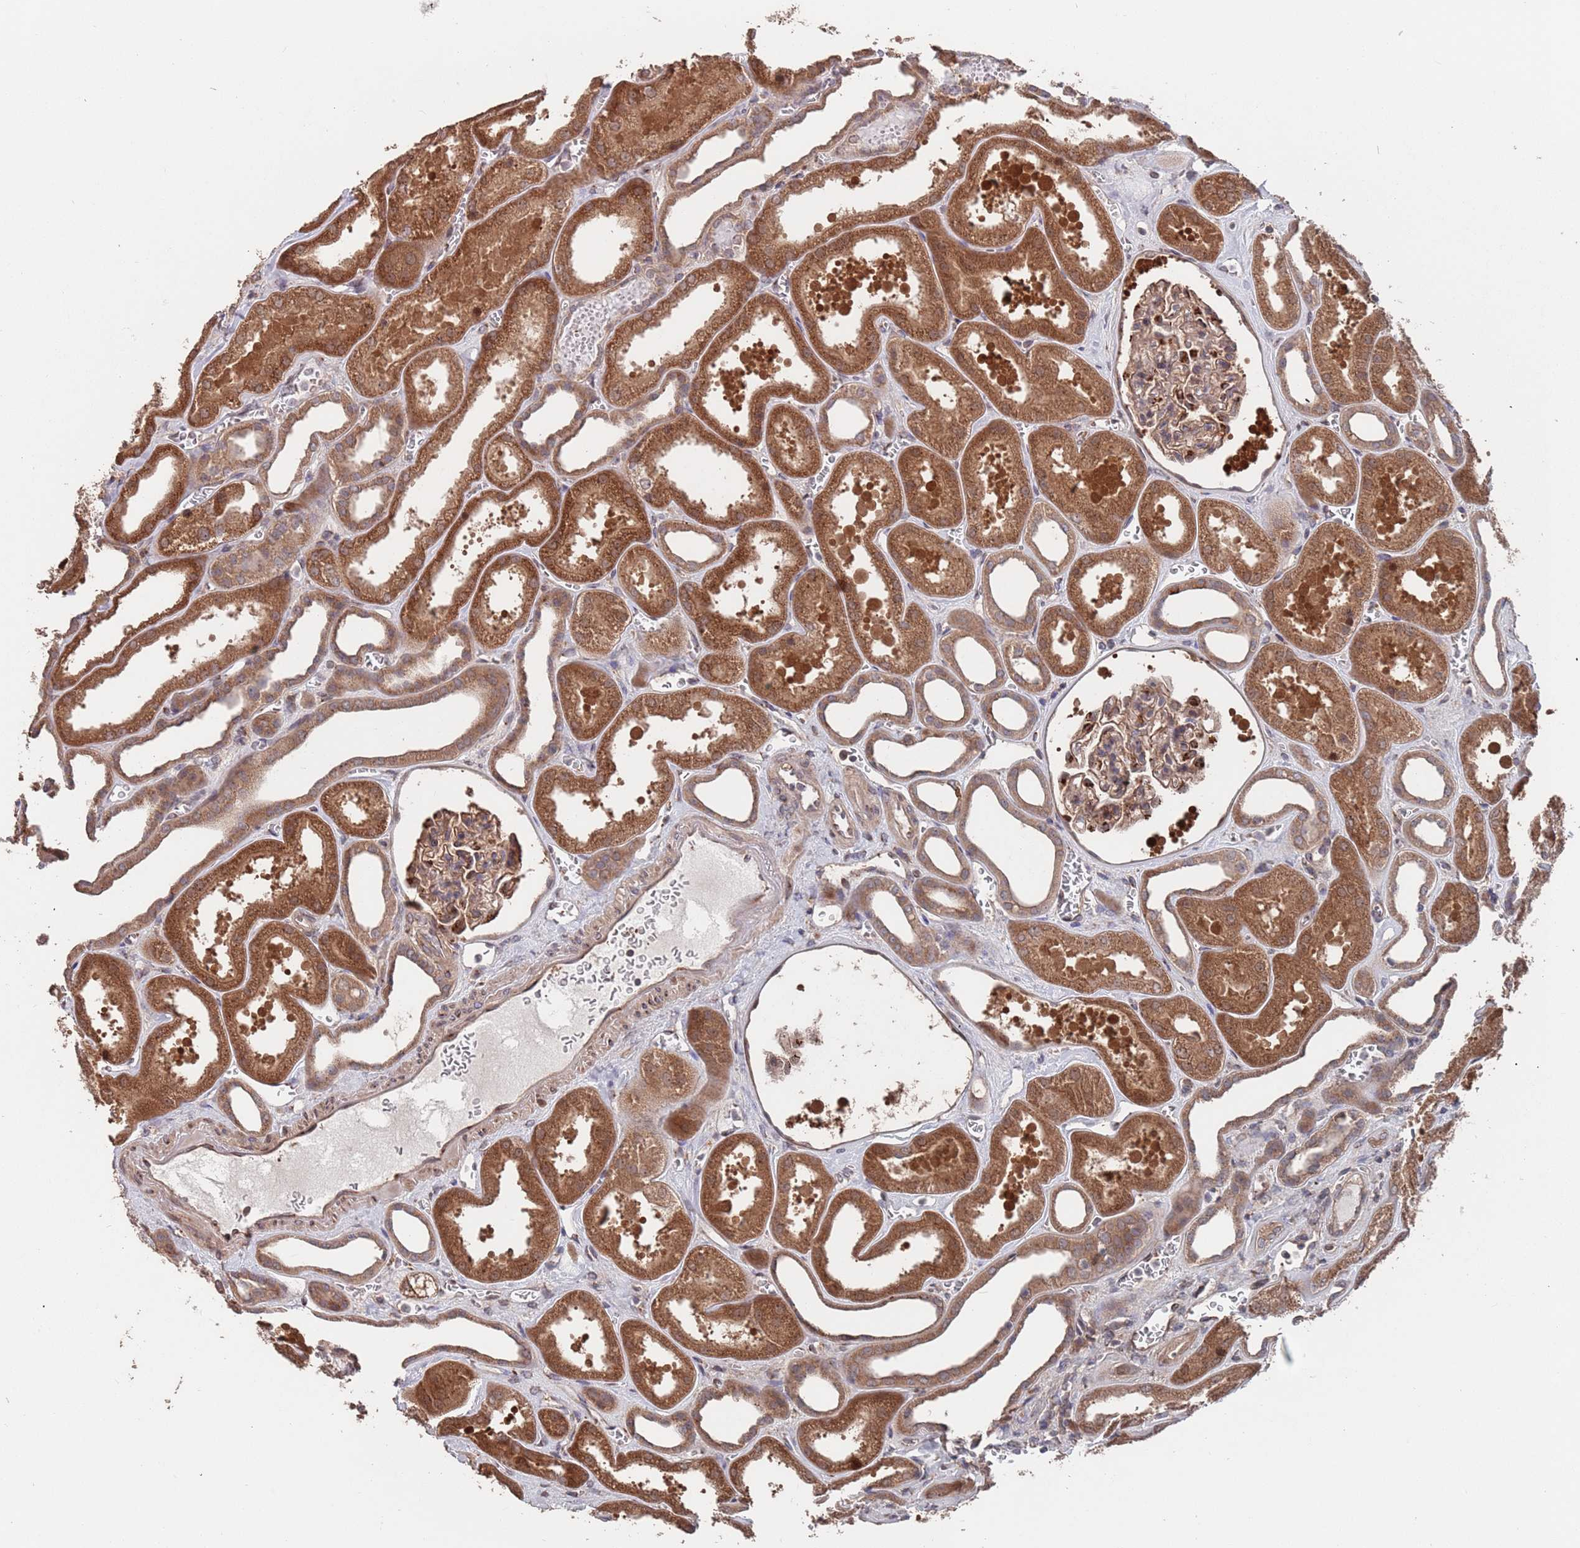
{"staining": {"intensity": "moderate", "quantity": ">75%", "location": "cytoplasmic/membranous"}, "tissue": "kidney", "cell_type": "Cells in glomeruli", "image_type": "normal", "snomed": [{"axis": "morphology", "description": "Normal tissue, NOS"}, {"axis": "morphology", "description": "Adenocarcinoma, NOS"}, {"axis": "topography", "description": "Kidney"}], "caption": "Protein expression analysis of unremarkable kidney displays moderate cytoplasmic/membranous expression in approximately >75% of cells in glomeruli. (DAB = brown stain, brightfield microscopy at high magnification).", "gene": "UNC45A", "patient": {"sex": "female", "age": 68}}